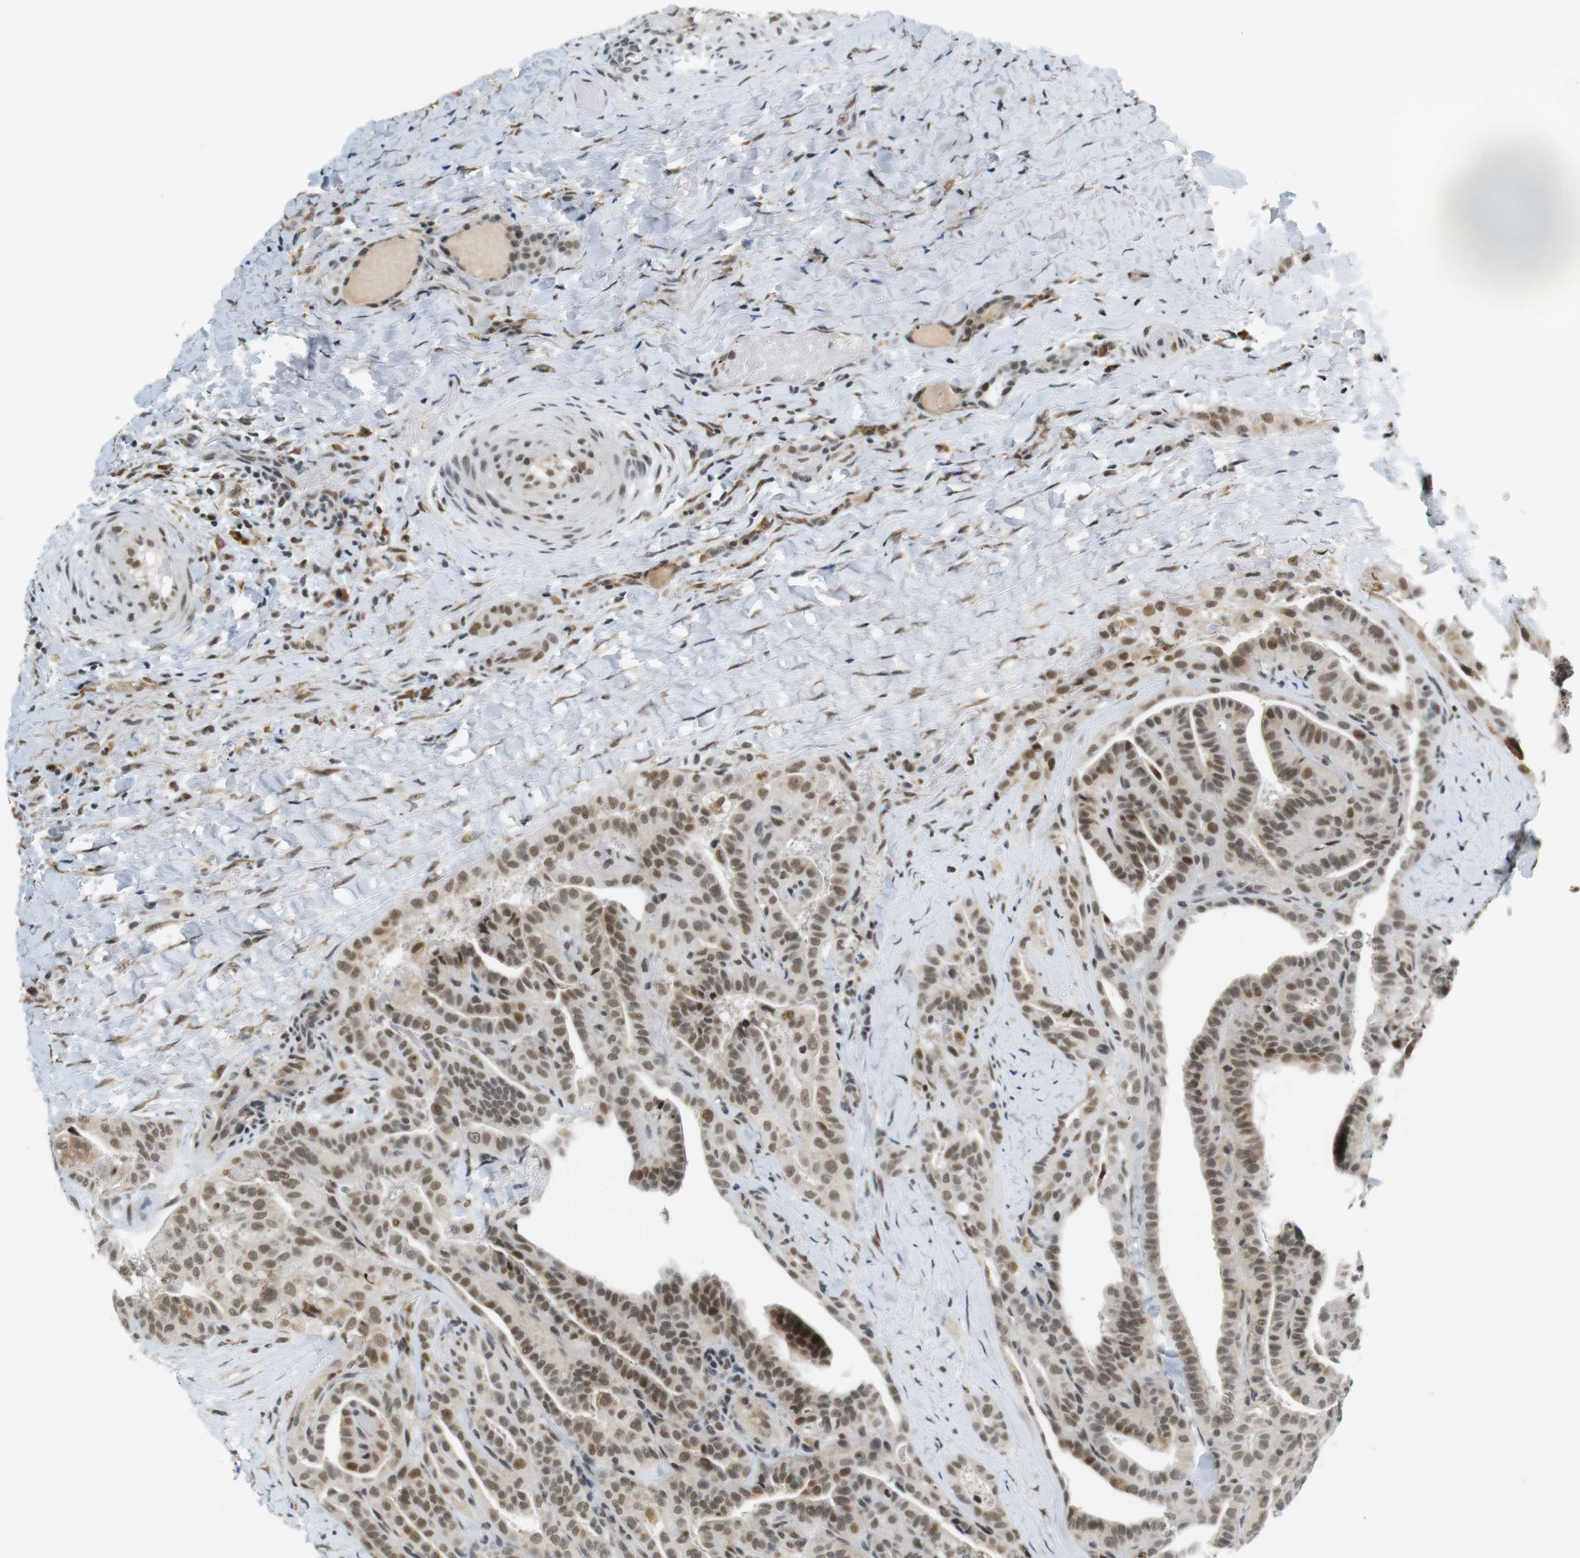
{"staining": {"intensity": "moderate", "quantity": ">75%", "location": "nuclear"}, "tissue": "thyroid cancer", "cell_type": "Tumor cells", "image_type": "cancer", "snomed": [{"axis": "morphology", "description": "Papillary adenocarcinoma, NOS"}, {"axis": "topography", "description": "Thyroid gland"}], "caption": "Moderate nuclear protein positivity is identified in approximately >75% of tumor cells in thyroid cancer.", "gene": "RNF38", "patient": {"sex": "male", "age": 77}}